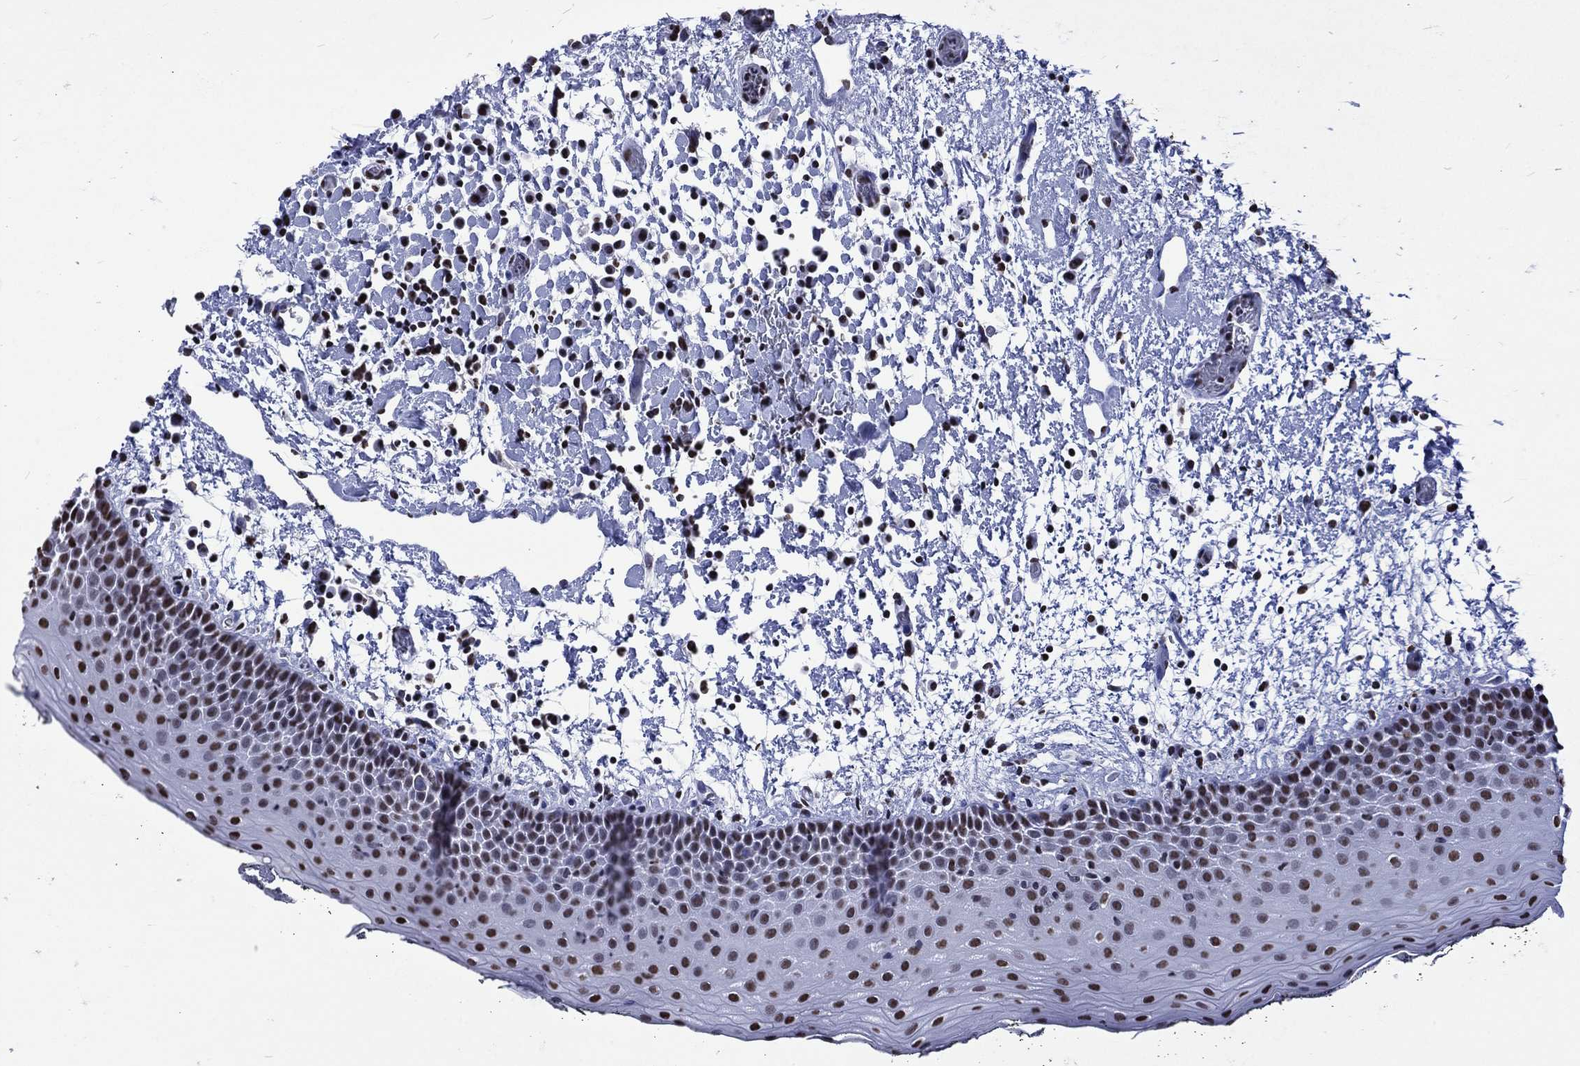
{"staining": {"intensity": "strong", "quantity": "25%-75%", "location": "nuclear"}, "tissue": "oral mucosa", "cell_type": "Squamous epithelial cells", "image_type": "normal", "snomed": [{"axis": "morphology", "description": "Normal tissue, NOS"}, {"axis": "morphology", "description": "Squamous cell carcinoma, NOS"}, {"axis": "topography", "description": "Oral tissue"}, {"axis": "topography", "description": "Tounge, NOS"}, {"axis": "topography", "description": "Head-Neck"}], "caption": "Immunohistochemistry (IHC) of benign human oral mucosa demonstrates high levels of strong nuclear staining in about 25%-75% of squamous epithelial cells.", "gene": "RETREG2", "patient": {"sex": "female", "age": 80}}